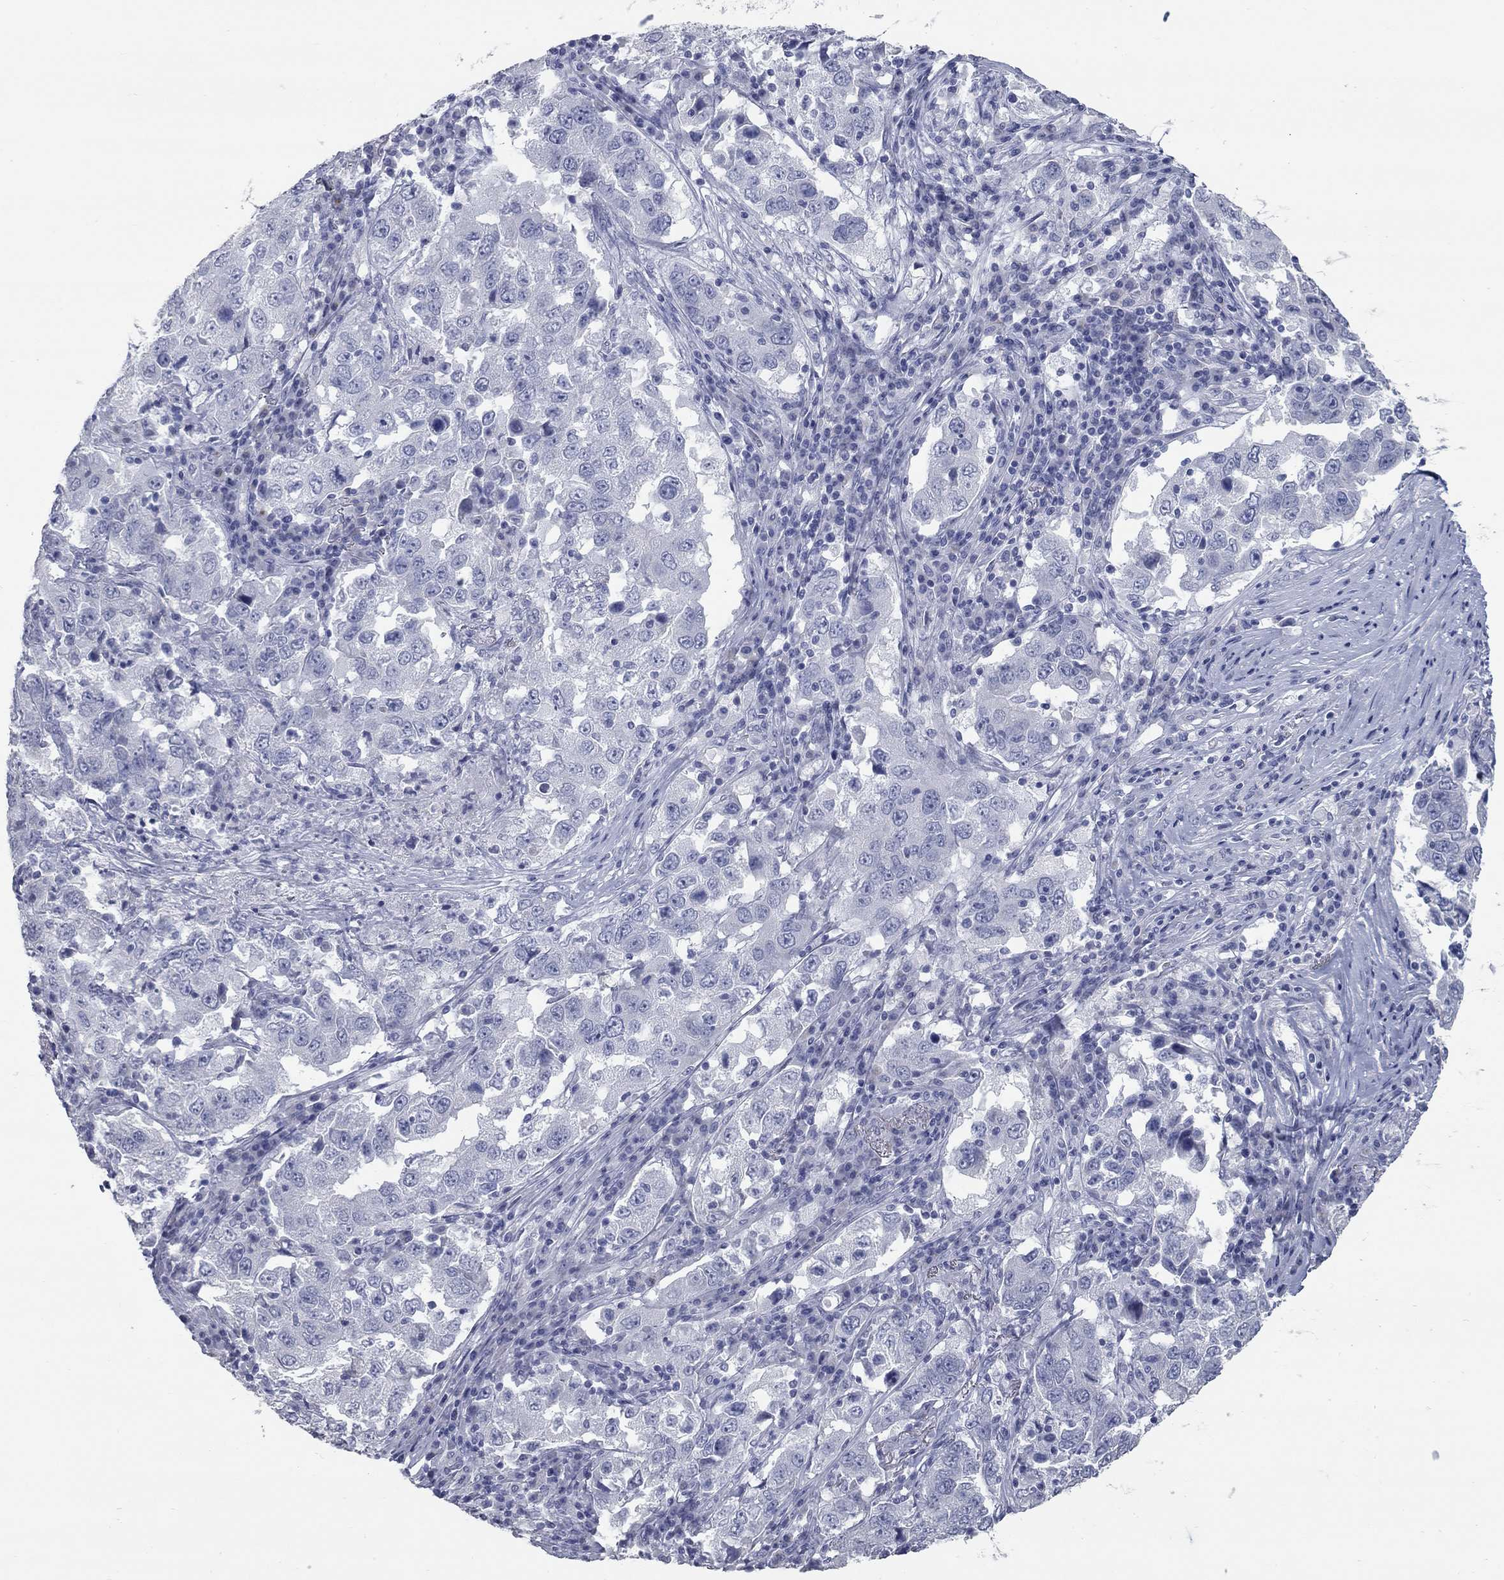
{"staining": {"intensity": "negative", "quantity": "none", "location": "none"}, "tissue": "lung cancer", "cell_type": "Tumor cells", "image_type": "cancer", "snomed": [{"axis": "morphology", "description": "Adenocarcinoma, NOS"}, {"axis": "topography", "description": "Lung"}], "caption": "Immunohistochemistry of human lung cancer (adenocarcinoma) demonstrates no staining in tumor cells.", "gene": "TAC1", "patient": {"sex": "male", "age": 73}}